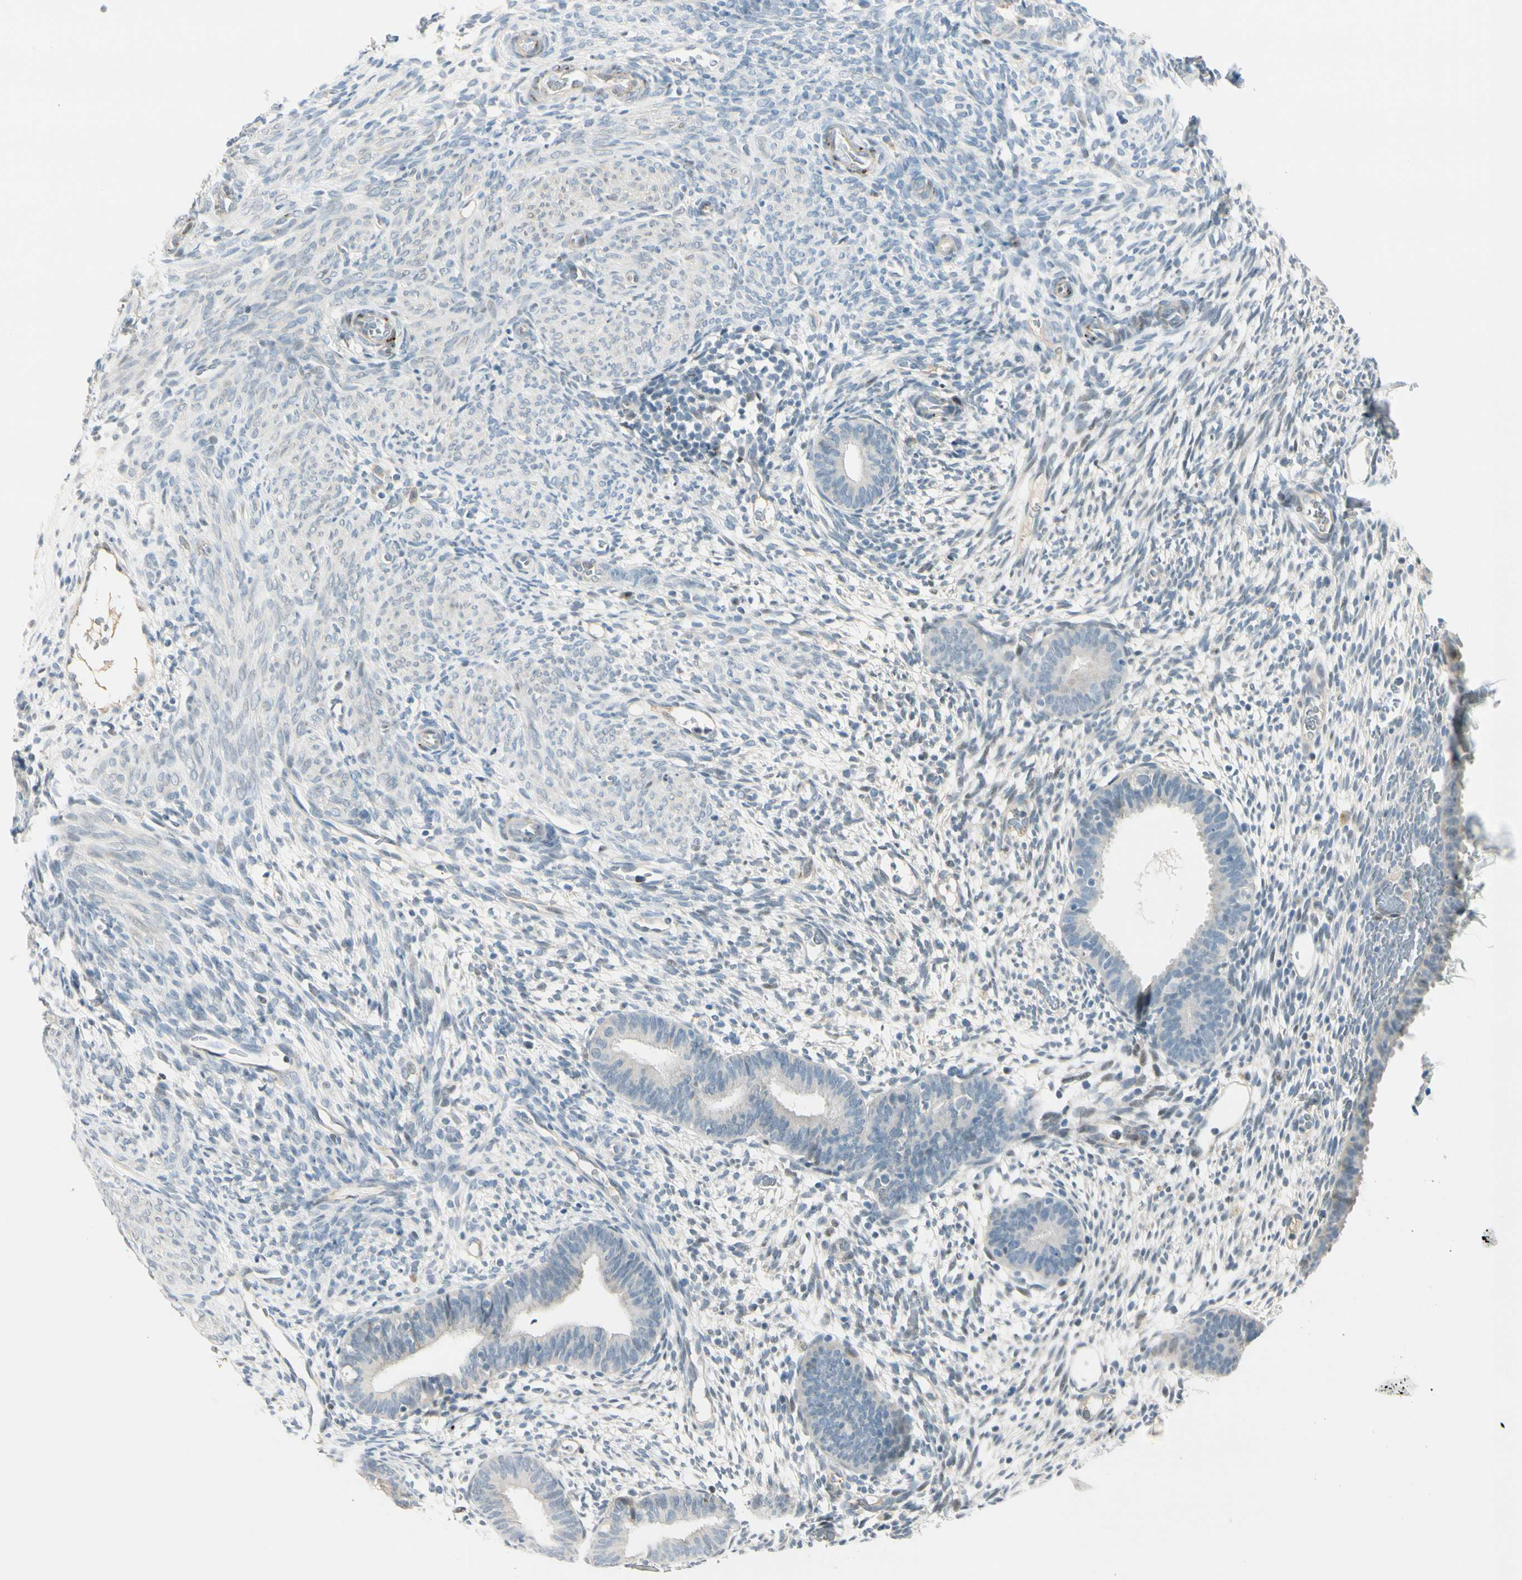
{"staining": {"intensity": "strong", "quantity": "<25%", "location": "cytoplasmic/membranous"}, "tissue": "endometrium", "cell_type": "Cells in endometrial stroma", "image_type": "normal", "snomed": [{"axis": "morphology", "description": "Normal tissue, NOS"}, {"axis": "morphology", "description": "Atrophy, NOS"}, {"axis": "topography", "description": "Uterus"}, {"axis": "topography", "description": "Endometrium"}], "caption": "Protein staining of normal endometrium exhibits strong cytoplasmic/membranous staining in approximately <25% of cells in endometrial stroma.", "gene": "B4GALNT1", "patient": {"sex": "female", "age": 68}}